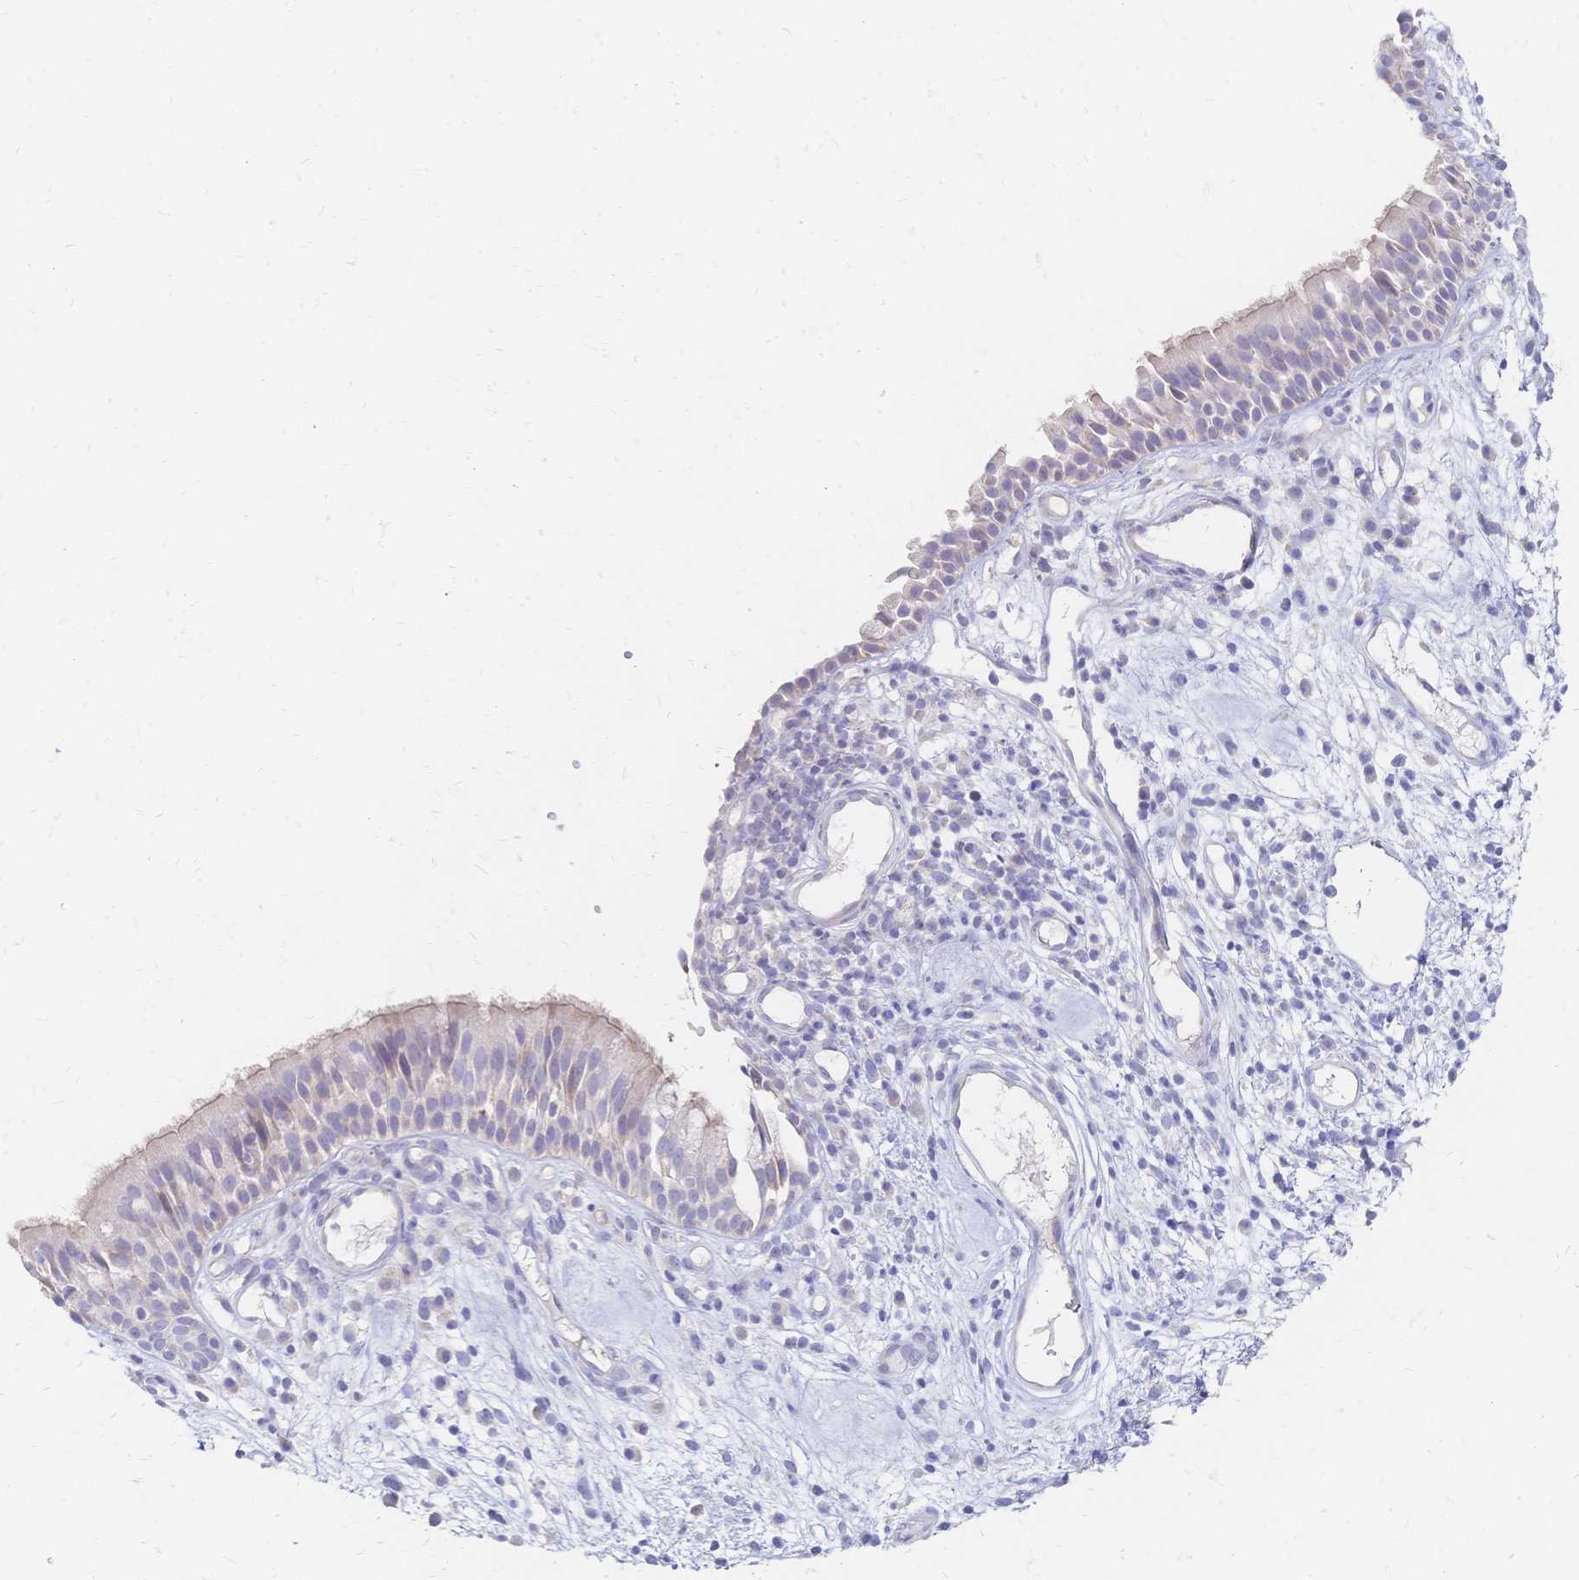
{"staining": {"intensity": "weak", "quantity": "25%-75%", "location": "cytoplasmic/membranous"}, "tissue": "nasopharynx", "cell_type": "Respiratory epithelial cells", "image_type": "normal", "snomed": [{"axis": "morphology", "description": "Normal tissue, NOS"}, {"axis": "morphology", "description": "Inflammation, NOS"}, {"axis": "topography", "description": "Nasopharynx"}], "caption": "Immunohistochemical staining of normal human nasopharynx displays weak cytoplasmic/membranous protein positivity in approximately 25%-75% of respiratory epithelial cells.", "gene": "VWC2L", "patient": {"sex": "male", "age": 54}}